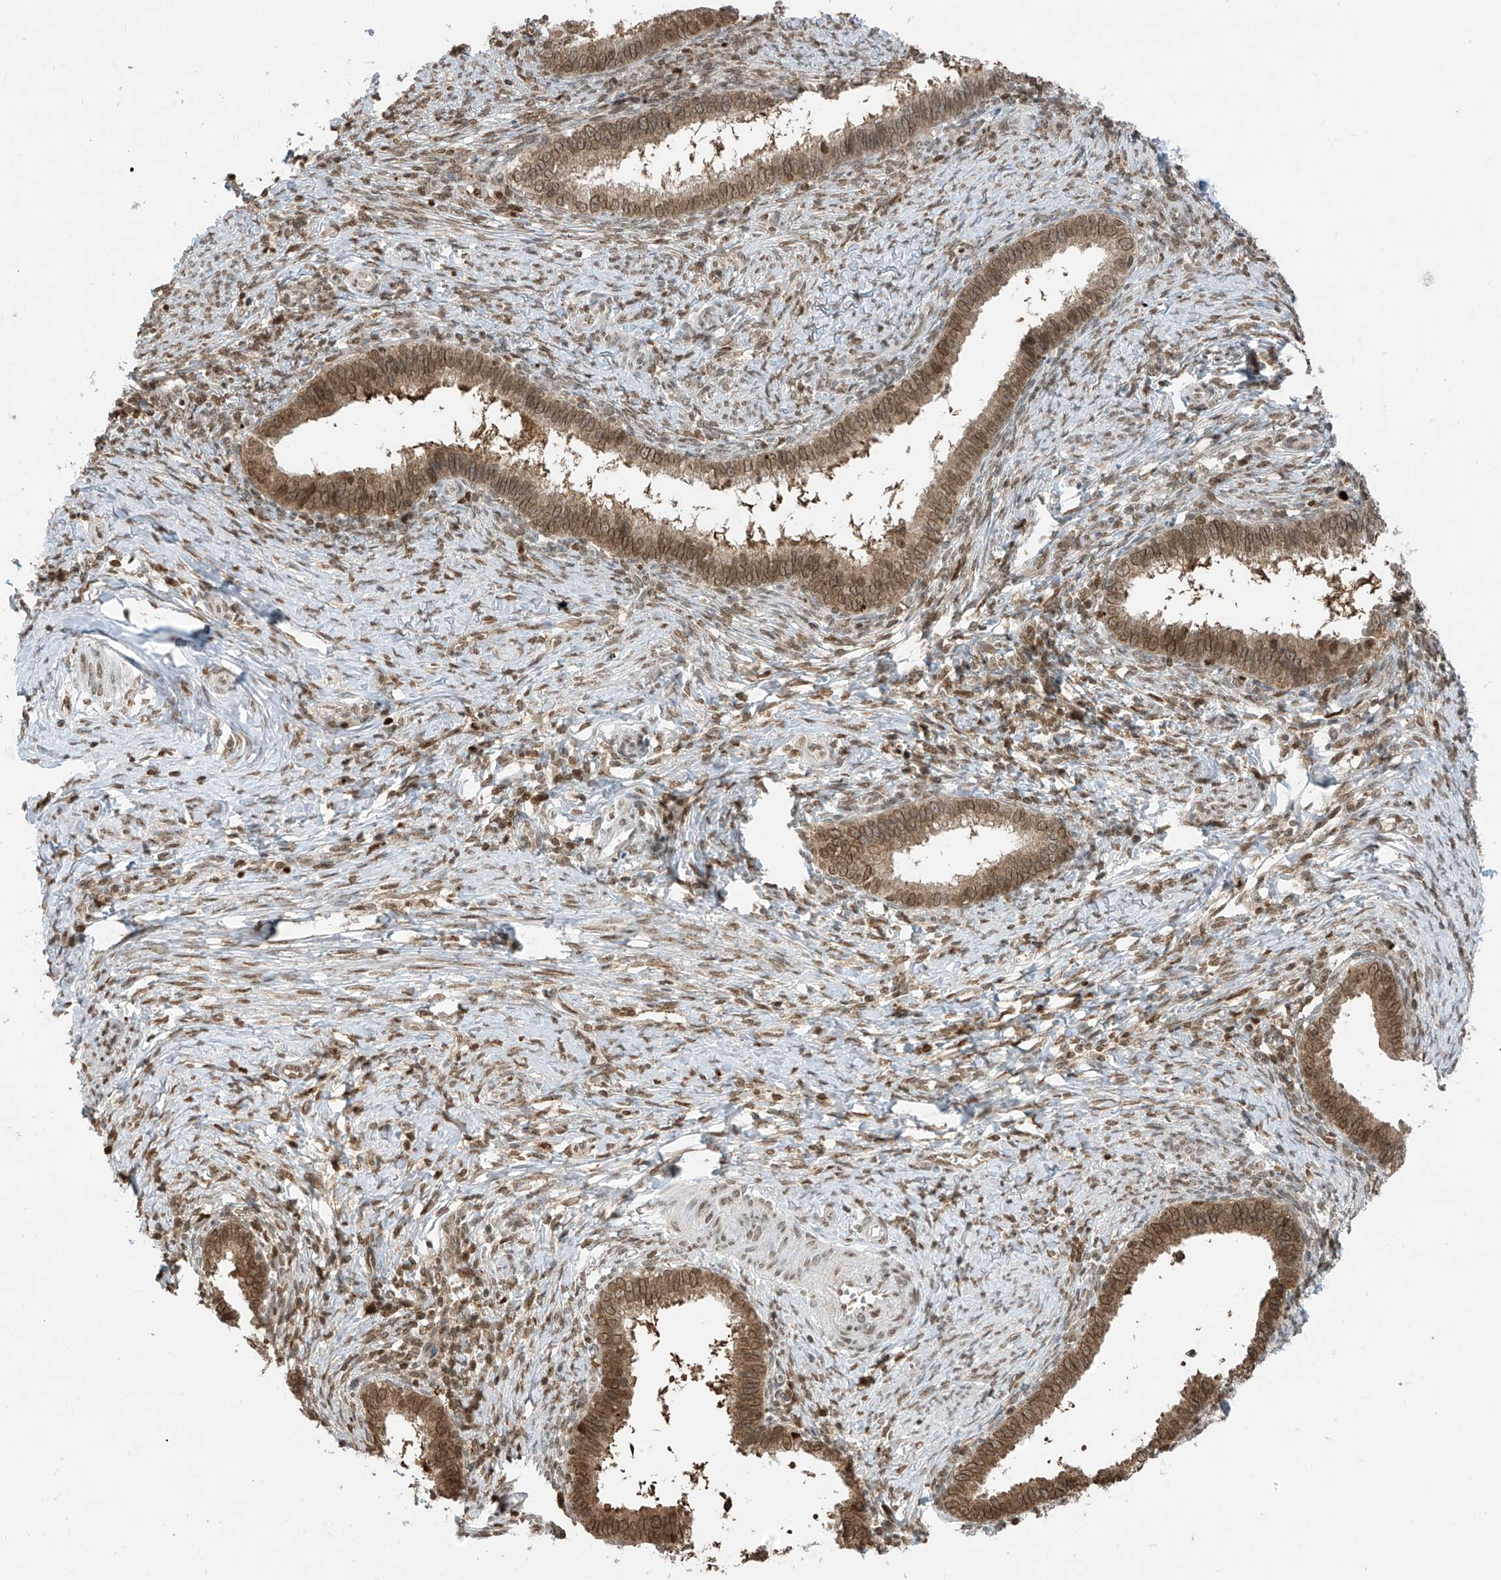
{"staining": {"intensity": "moderate", "quantity": "25%-75%", "location": "cytoplasmic/membranous,nuclear"}, "tissue": "cervical cancer", "cell_type": "Tumor cells", "image_type": "cancer", "snomed": [{"axis": "morphology", "description": "Adenocarcinoma, NOS"}, {"axis": "topography", "description": "Cervix"}], "caption": "Brown immunohistochemical staining in cervical adenocarcinoma shows moderate cytoplasmic/membranous and nuclear positivity in about 25%-75% of tumor cells.", "gene": "KPNB1", "patient": {"sex": "female", "age": 36}}